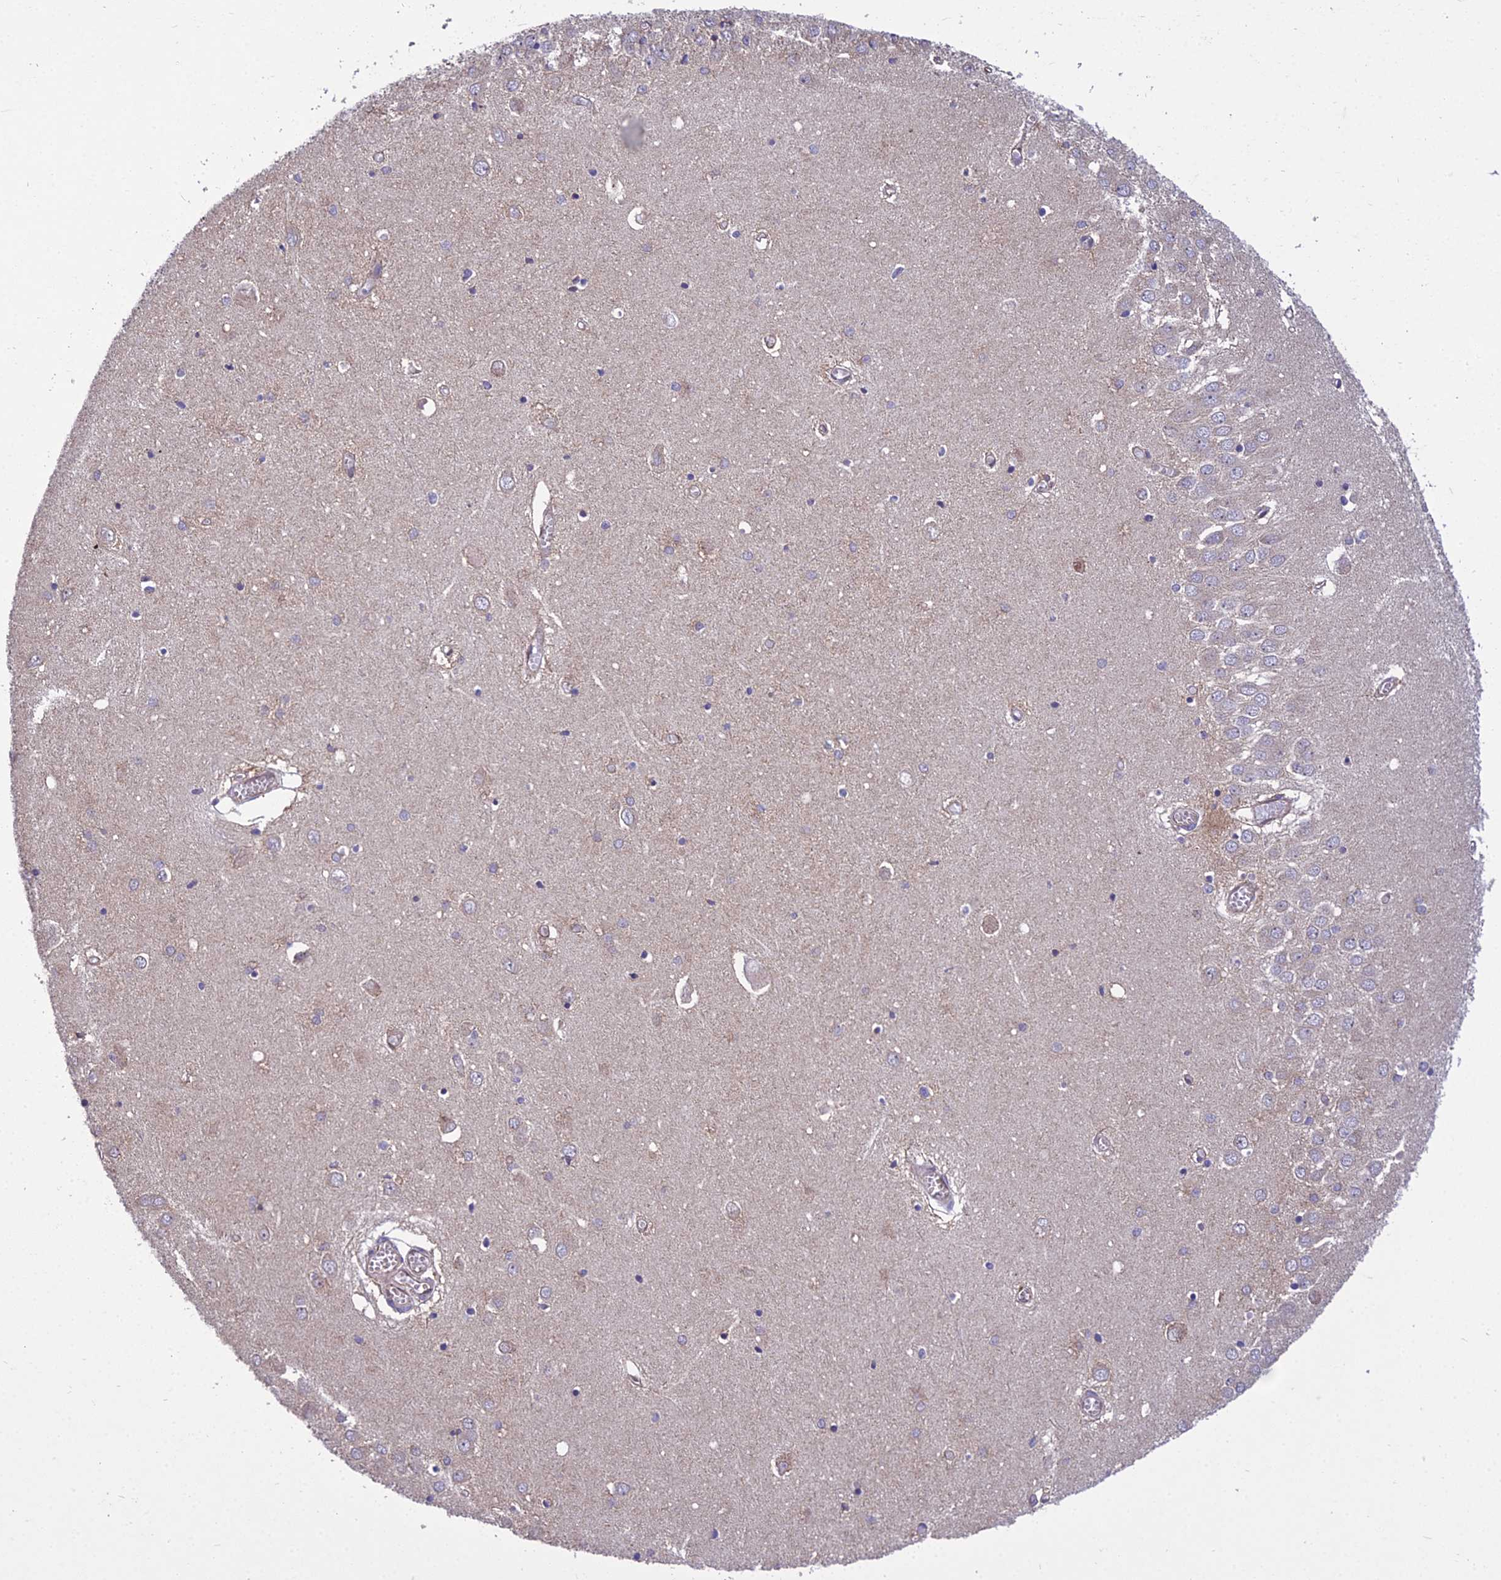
{"staining": {"intensity": "negative", "quantity": "none", "location": "none"}, "tissue": "hippocampus", "cell_type": "Glial cells", "image_type": "normal", "snomed": [{"axis": "morphology", "description": "Normal tissue, NOS"}, {"axis": "topography", "description": "Hippocampus"}], "caption": "DAB immunohistochemical staining of unremarkable human hippocampus exhibits no significant staining in glial cells.", "gene": "GIMAP1", "patient": {"sex": "male", "age": 70}}